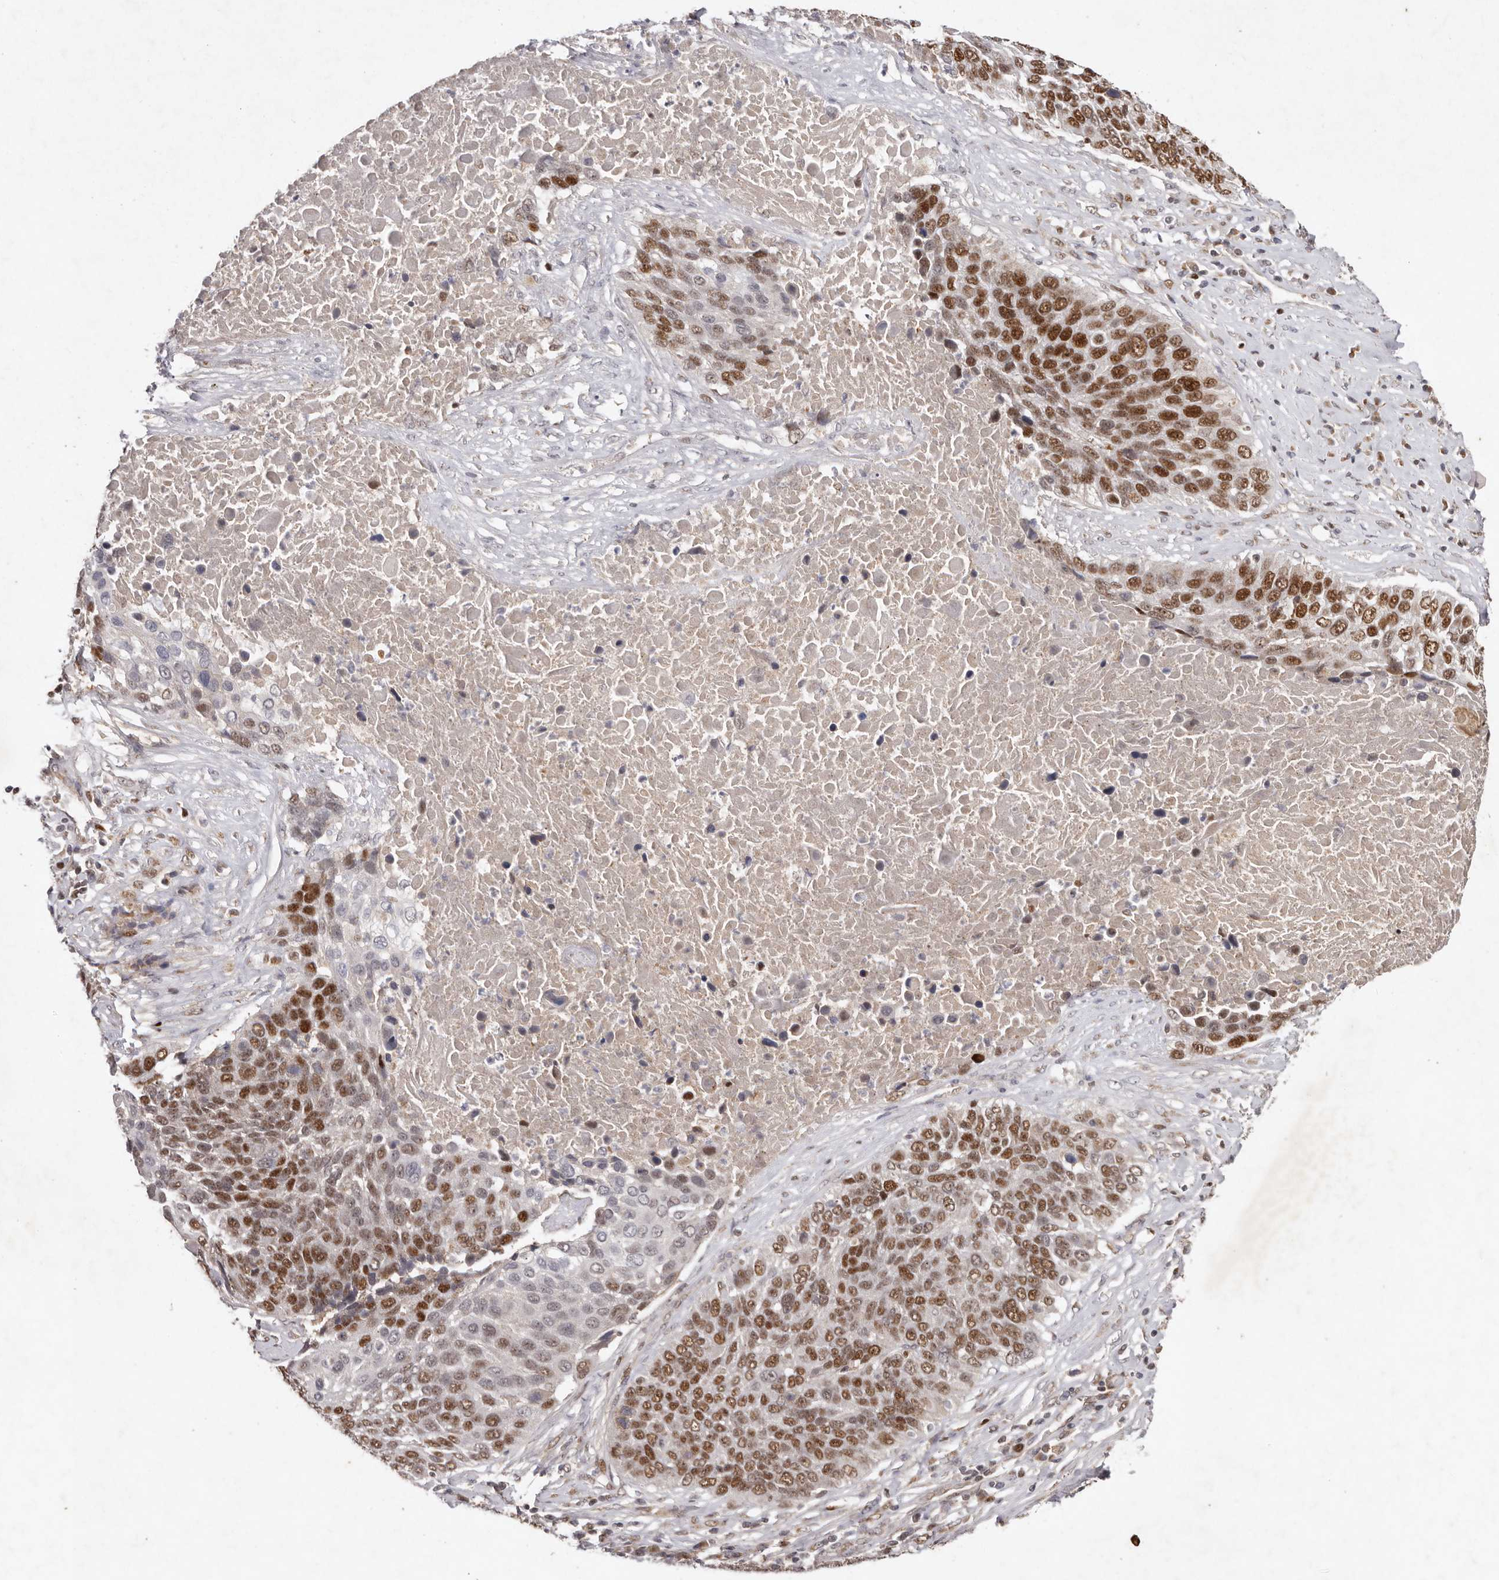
{"staining": {"intensity": "strong", "quantity": ">75%", "location": "nuclear"}, "tissue": "lung cancer", "cell_type": "Tumor cells", "image_type": "cancer", "snomed": [{"axis": "morphology", "description": "Squamous cell carcinoma, NOS"}, {"axis": "topography", "description": "Lung"}], "caption": "A brown stain shows strong nuclear positivity of a protein in lung squamous cell carcinoma tumor cells. The protein is stained brown, and the nuclei are stained in blue (DAB IHC with brightfield microscopy, high magnification).", "gene": "KLF7", "patient": {"sex": "male", "age": 66}}